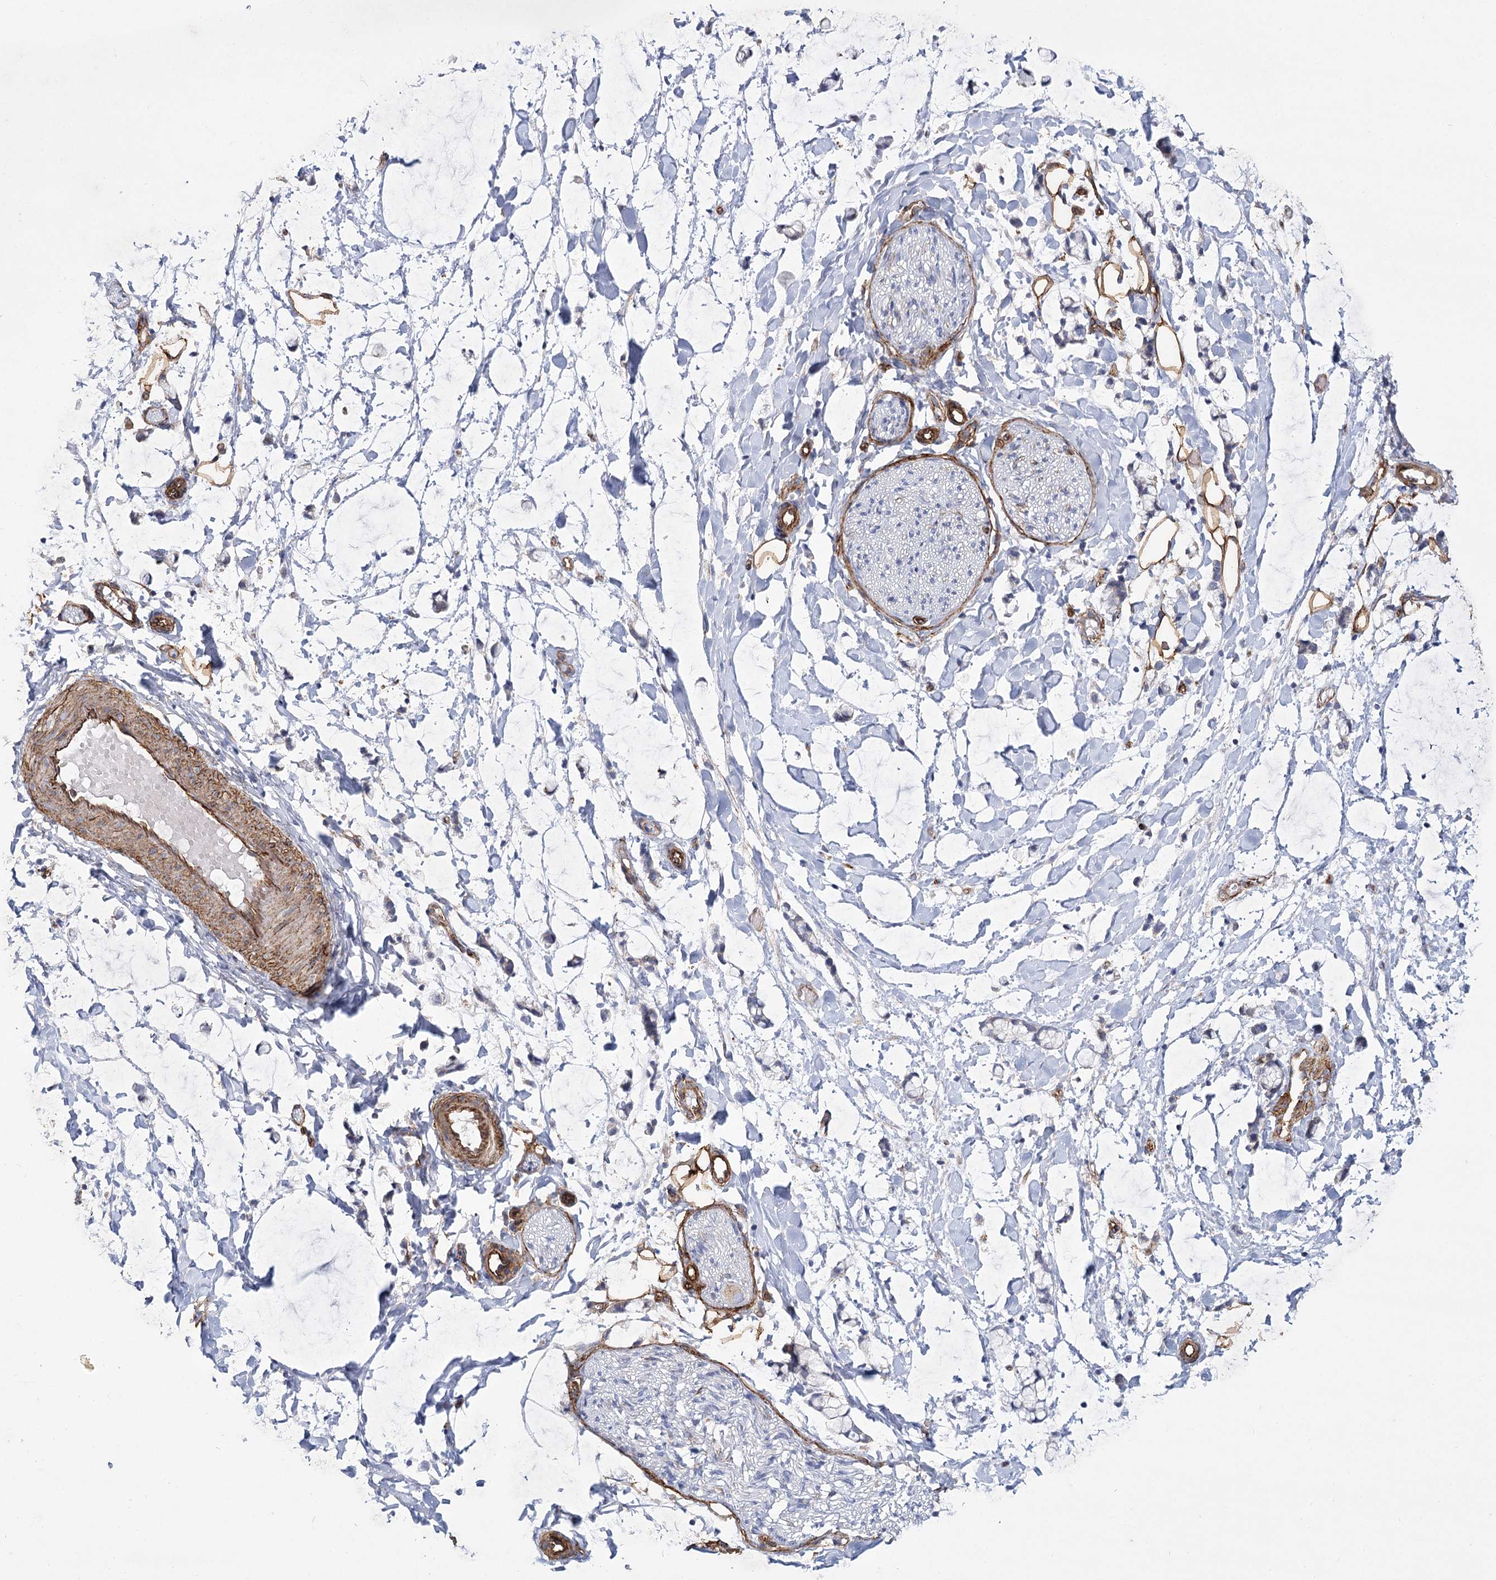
{"staining": {"intensity": "moderate", "quantity": ">75%", "location": "cytoplasmic/membranous"}, "tissue": "adipose tissue", "cell_type": "Adipocytes", "image_type": "normal", "snomed": [{"axis": "morphology", "description": "Normal tissue, NOS"}, {"axis": "morphology", "description": "Adenocarcinoma, NOS"}, {"axis": "topography", "description": "Colon"}, {"axis": "topography", "description": "Peripheral nerve tissue"}], "caption": "Adipocytes display moderate cytoplasmic/membranous staining in approximately >75% of cells in normal adipose tissue. (IHC, brightfield microscopy, high magnification).", "gene": "TMEM164", "patient": {"sex": "male", "age": 14}}